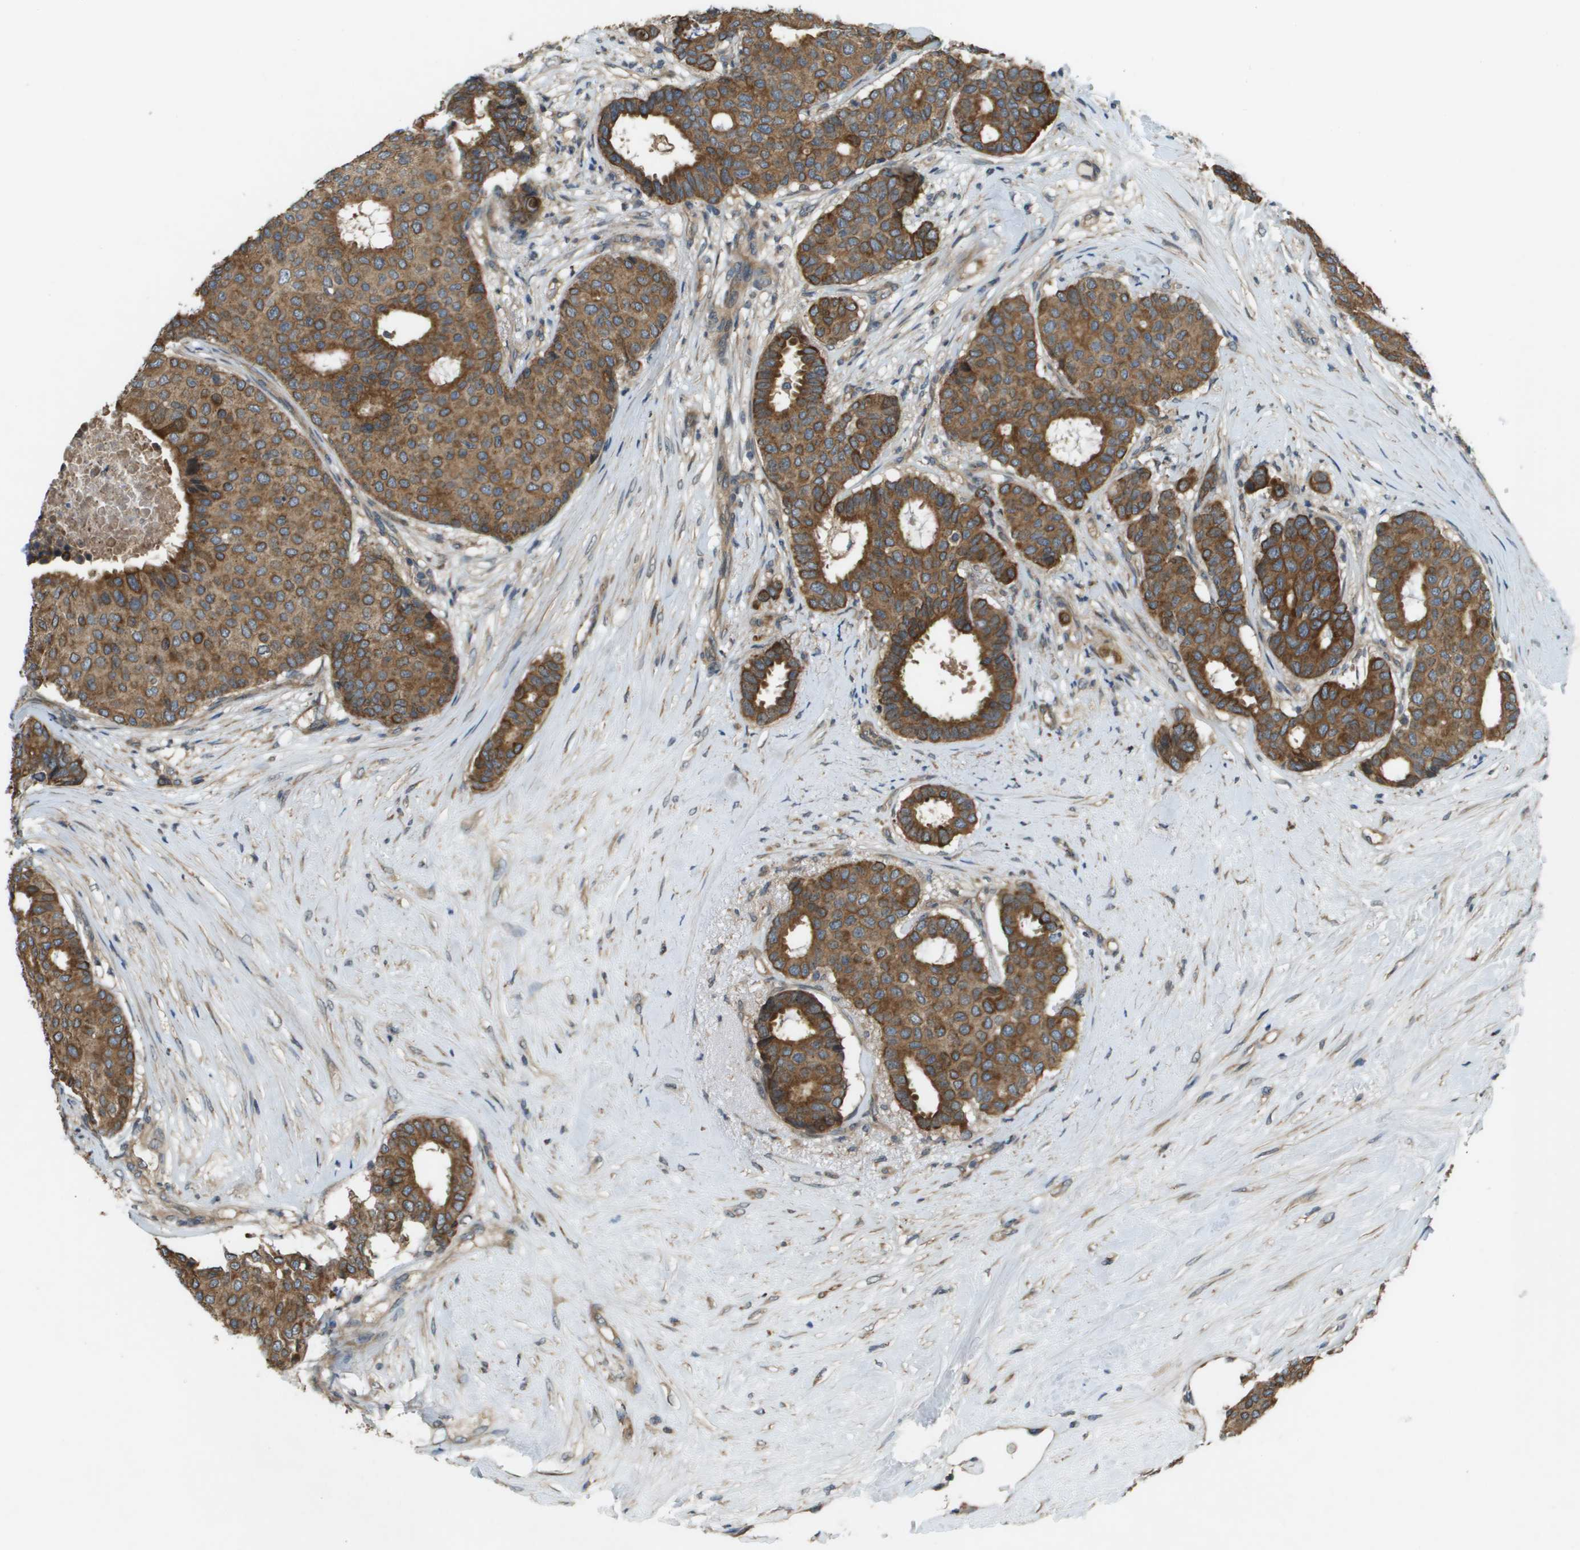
{"staining": {"intensity": "strong", "quantity": ">75%", "location": "cytoplasmic/membranous"}, "tissue": "breast cancer", "cell_type": "Tumor cells", "image_type": "cancer", "snomed": [{"axis": "morphology", "description": "Duct carcinoma"}, {"axis": "topography", "description": "Breast"}], "caption": "IHC photomicrograph of human breast cancer (intraductal carcinoma) stained for a protein (brown), which displays high levels of strong cytoplasmic/membranous staining in approximately >75% of tumor cells.", "gene": "CDKN2C", "patient": {"sex": "female", "age": 75}}